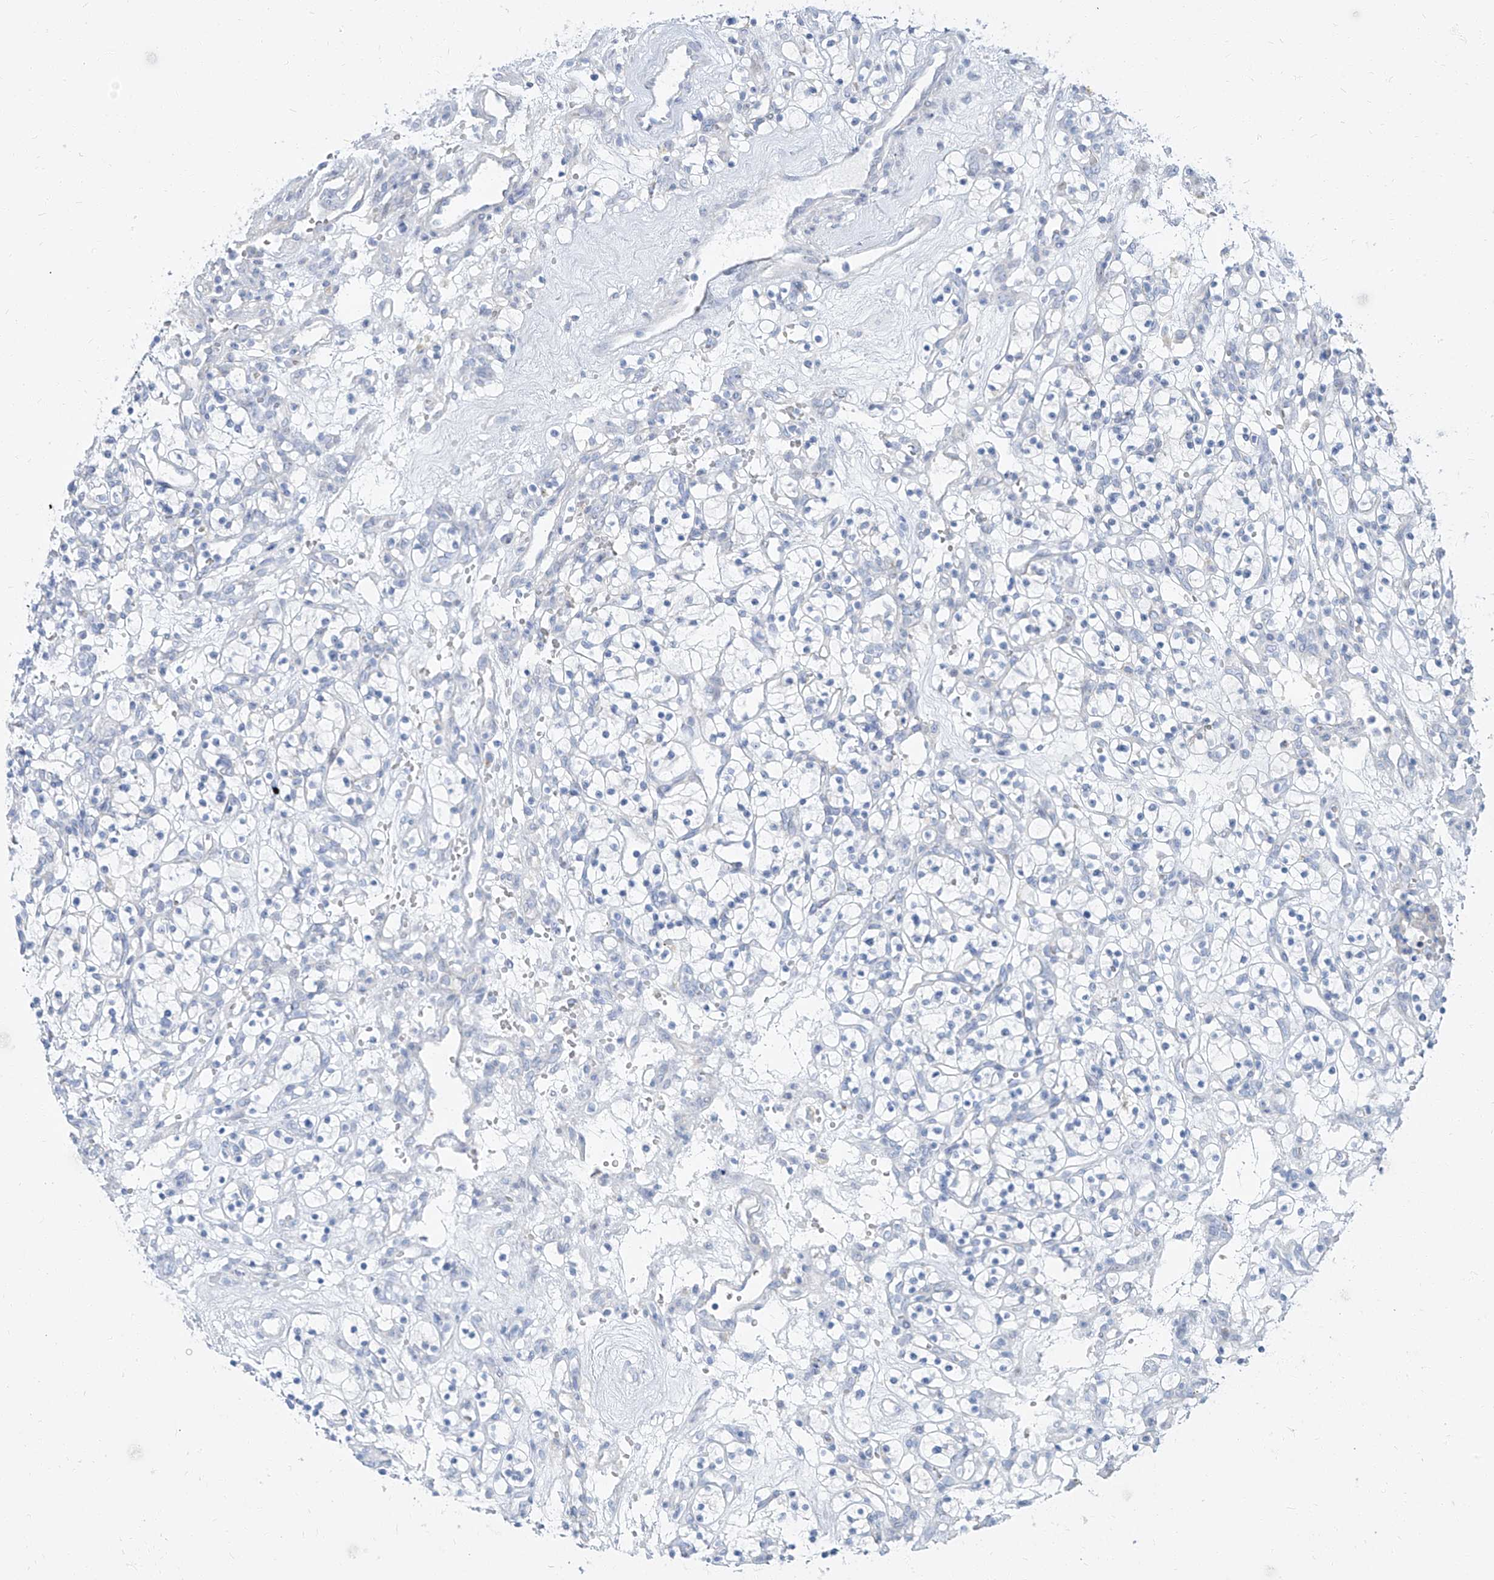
{"staining": {"intensity": "negative", "quantity": "none", "location": "none"}, "tissue": "renal cancer", "cell_type": "Tumor cells", "image_type": "cancer", "snomed": [{"axis": "morphology", "description": "Adenocarcinoma, NOS"}, {"axis": "topography", "description": "Kidney"}], "caption": "IHC of human renal adenocarcinoma reveals no positivity in tumor cells.", "gene": "TXLNB", "patient": {"sex": "female", "age": 57}}